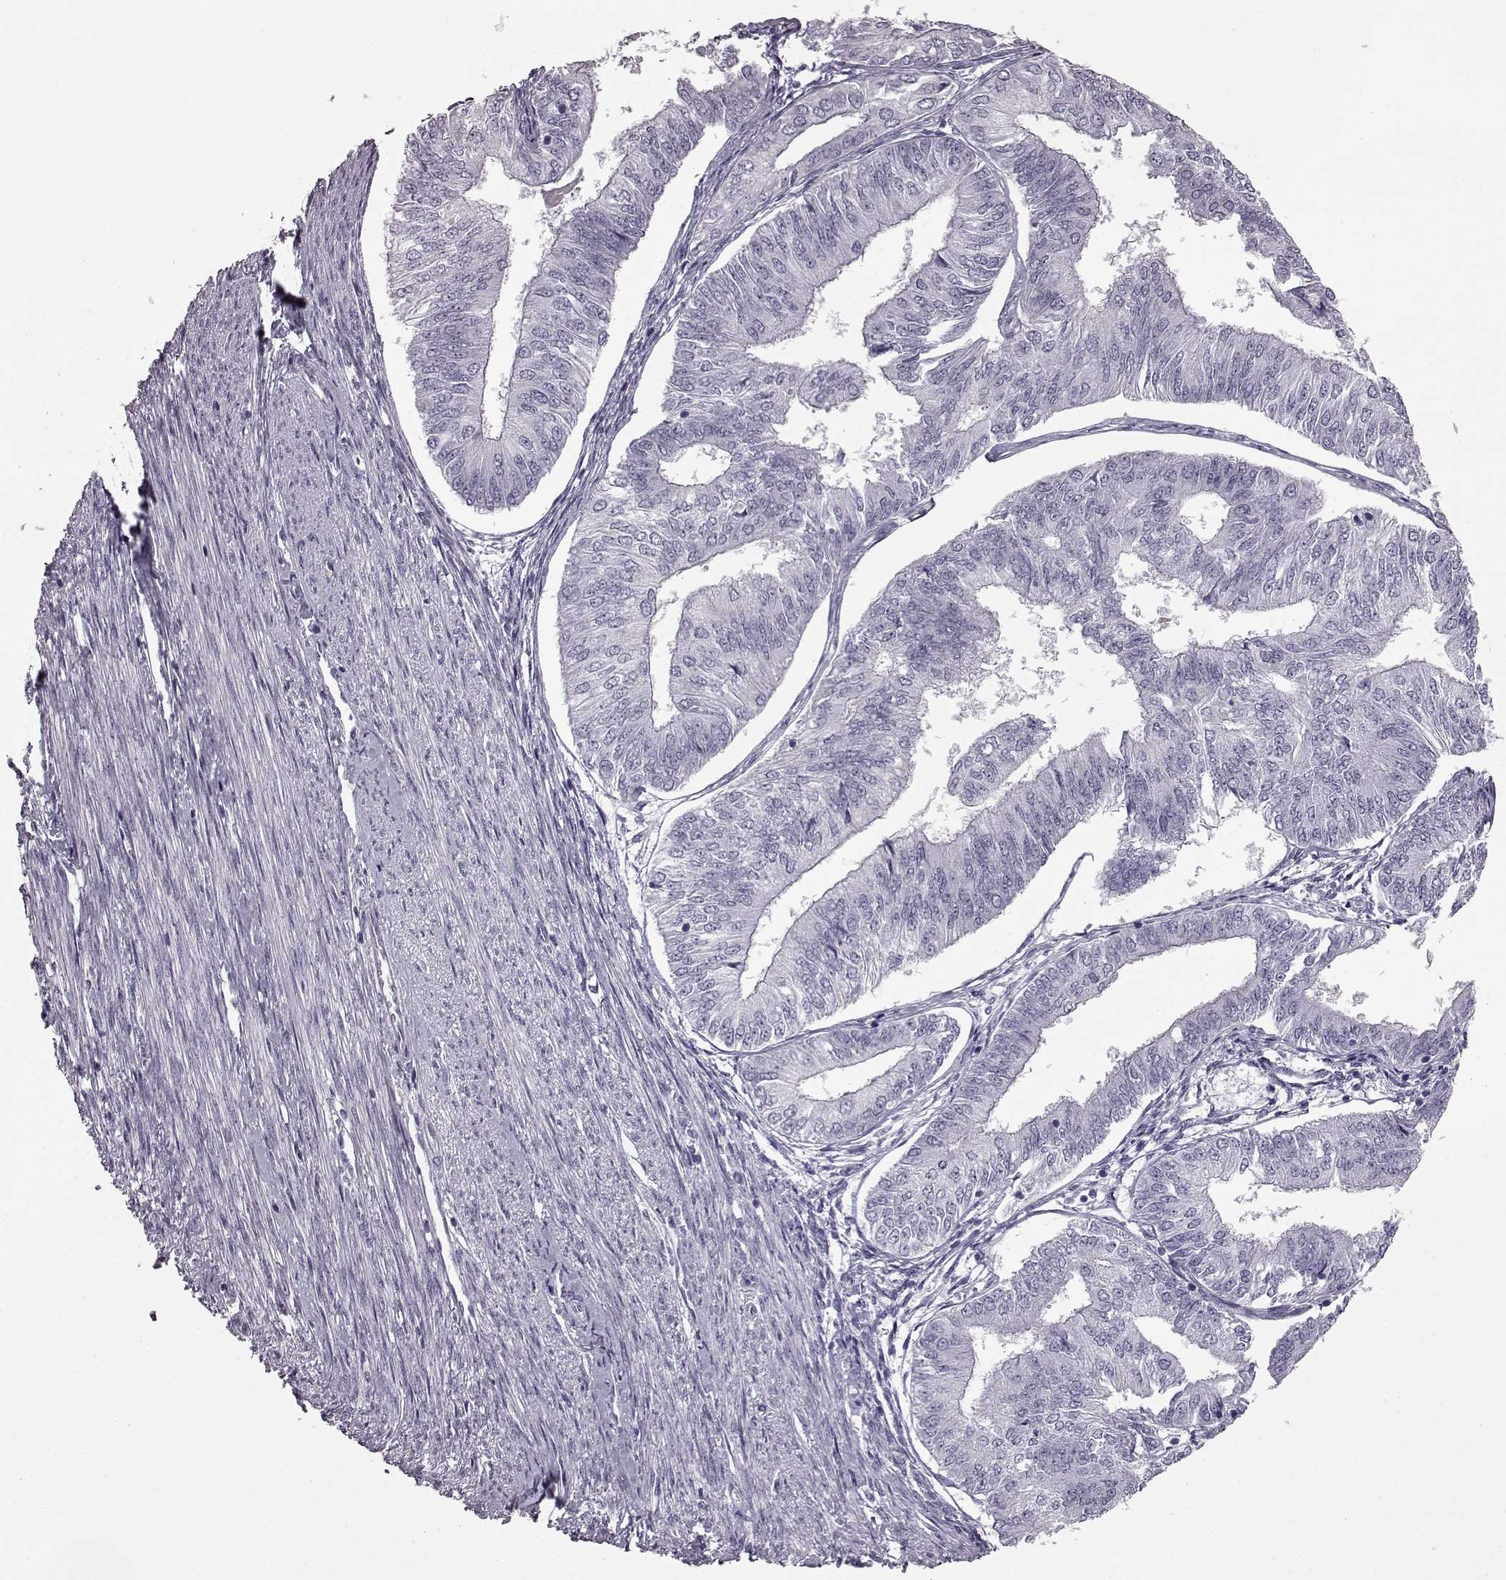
{"staining": {"intensity": "negative", "quantity": "none", "location": "none"}, "tissue": "endometrial cancer", "cell_type": "Tumor cells", "image_type": "cancer", "snomed": [{"axis": "morphology", "description": "Adenocarcinoma, NOS"}, {"axis": "topography", "description": "Endometrium"}], "caption": "There is no significant positivity in tumor cells of endometrial cancer (adenocarcinoma).", "gene": "PRPH2", "patient": {"sex": "female", "age": 58}}